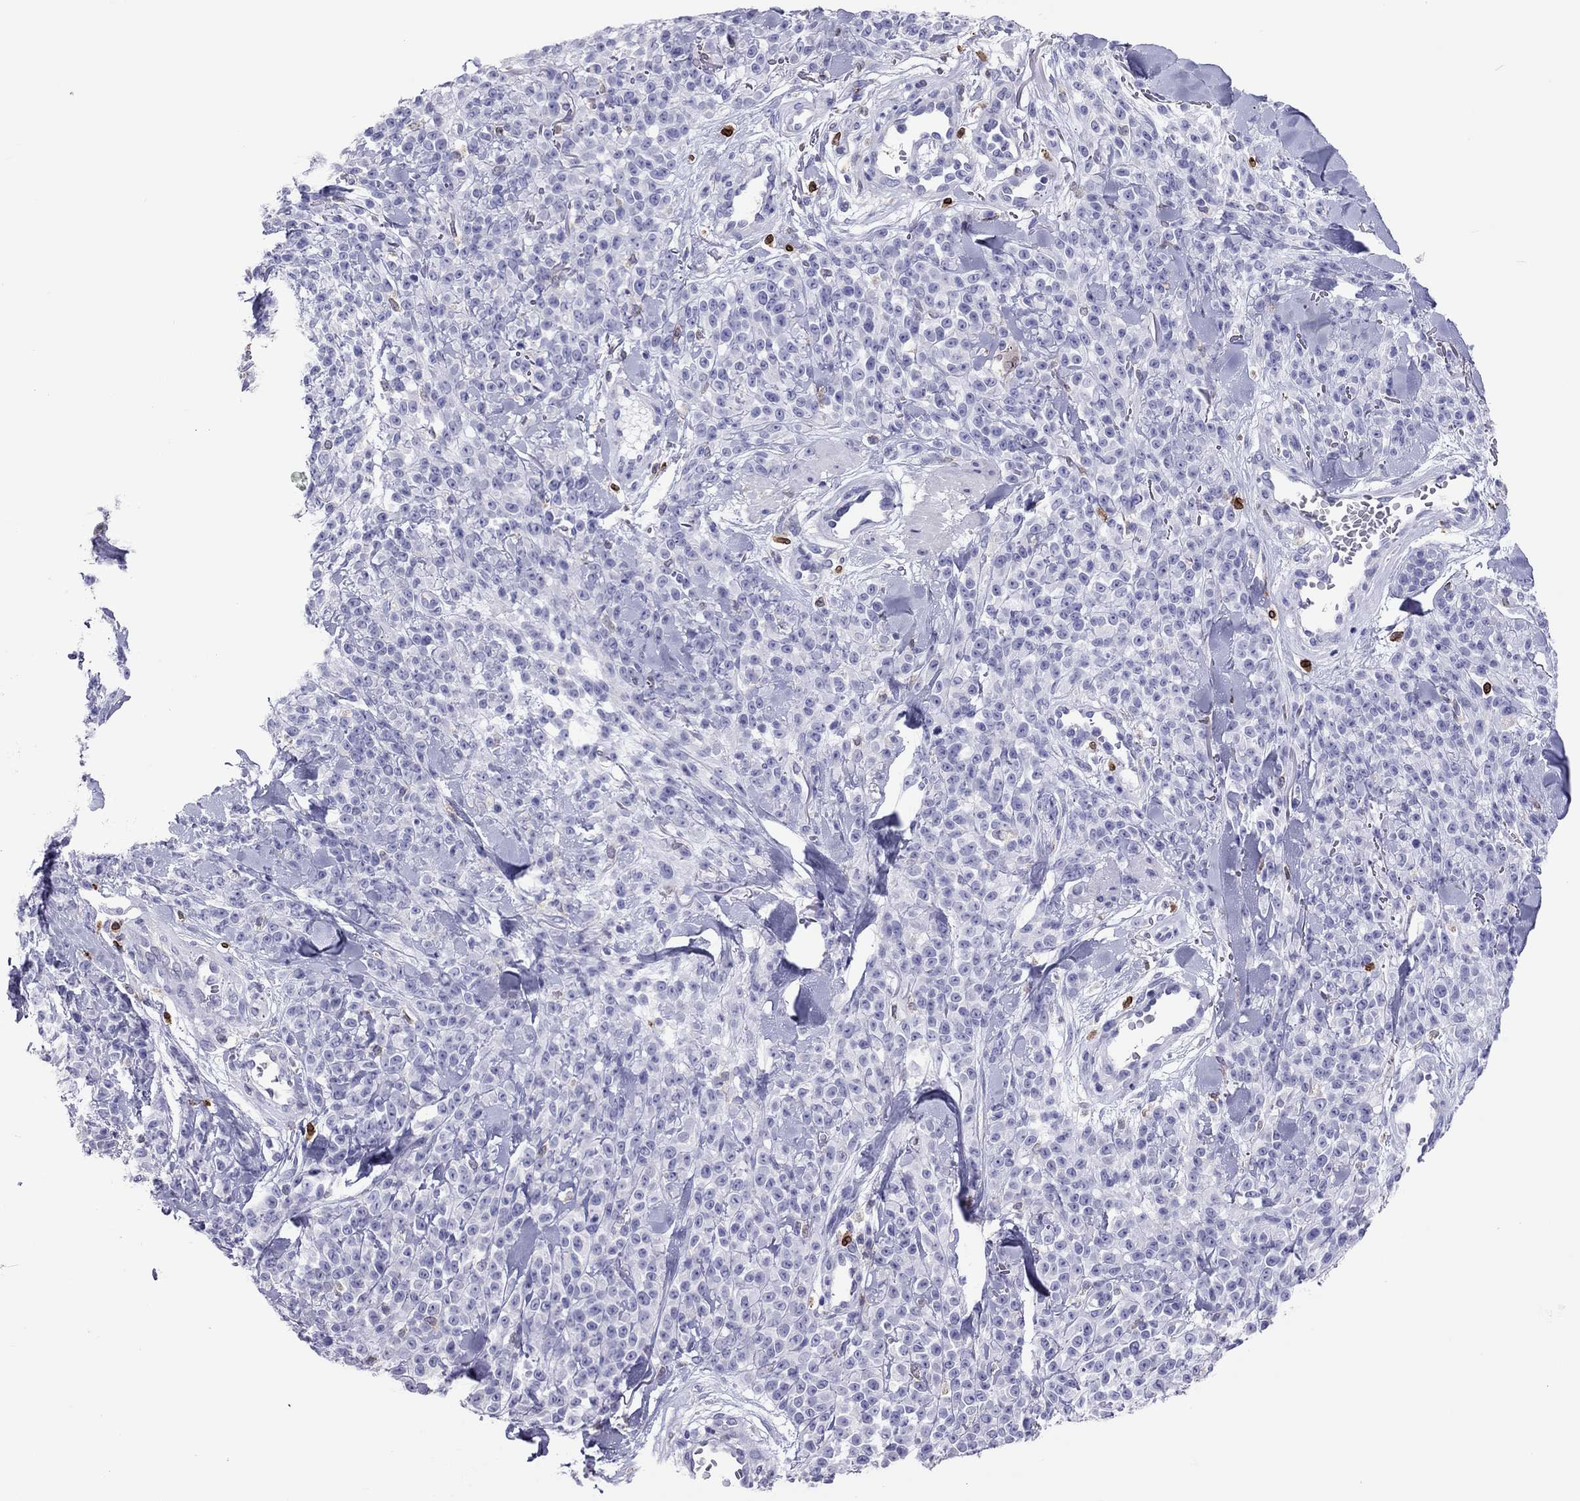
{"staining": {"intensity": "negative", "quantity": "none", "location": "none"}, "tissue": "melanoma", "cell_type": "Tumor cells", "image_type": "cancer", "snomed": [{"axis": "morphology", "description": "Malignant melanoma, NOS"}, {"axis": "topography", "description": "Skin"}, {"axis": "topography", "description": "Skin of trunk"}], "caption": "Immunohistochemistry (IHC) of human melanoma shows no staining in tumor cells. The staining is performed using DAB (3,3'-diaminobenzidine) brown chromogen with nuclei counter-stained in using hematoxylin.", "gene": "ADORA2A", "patient": {"sex": "male", "age": 74}}